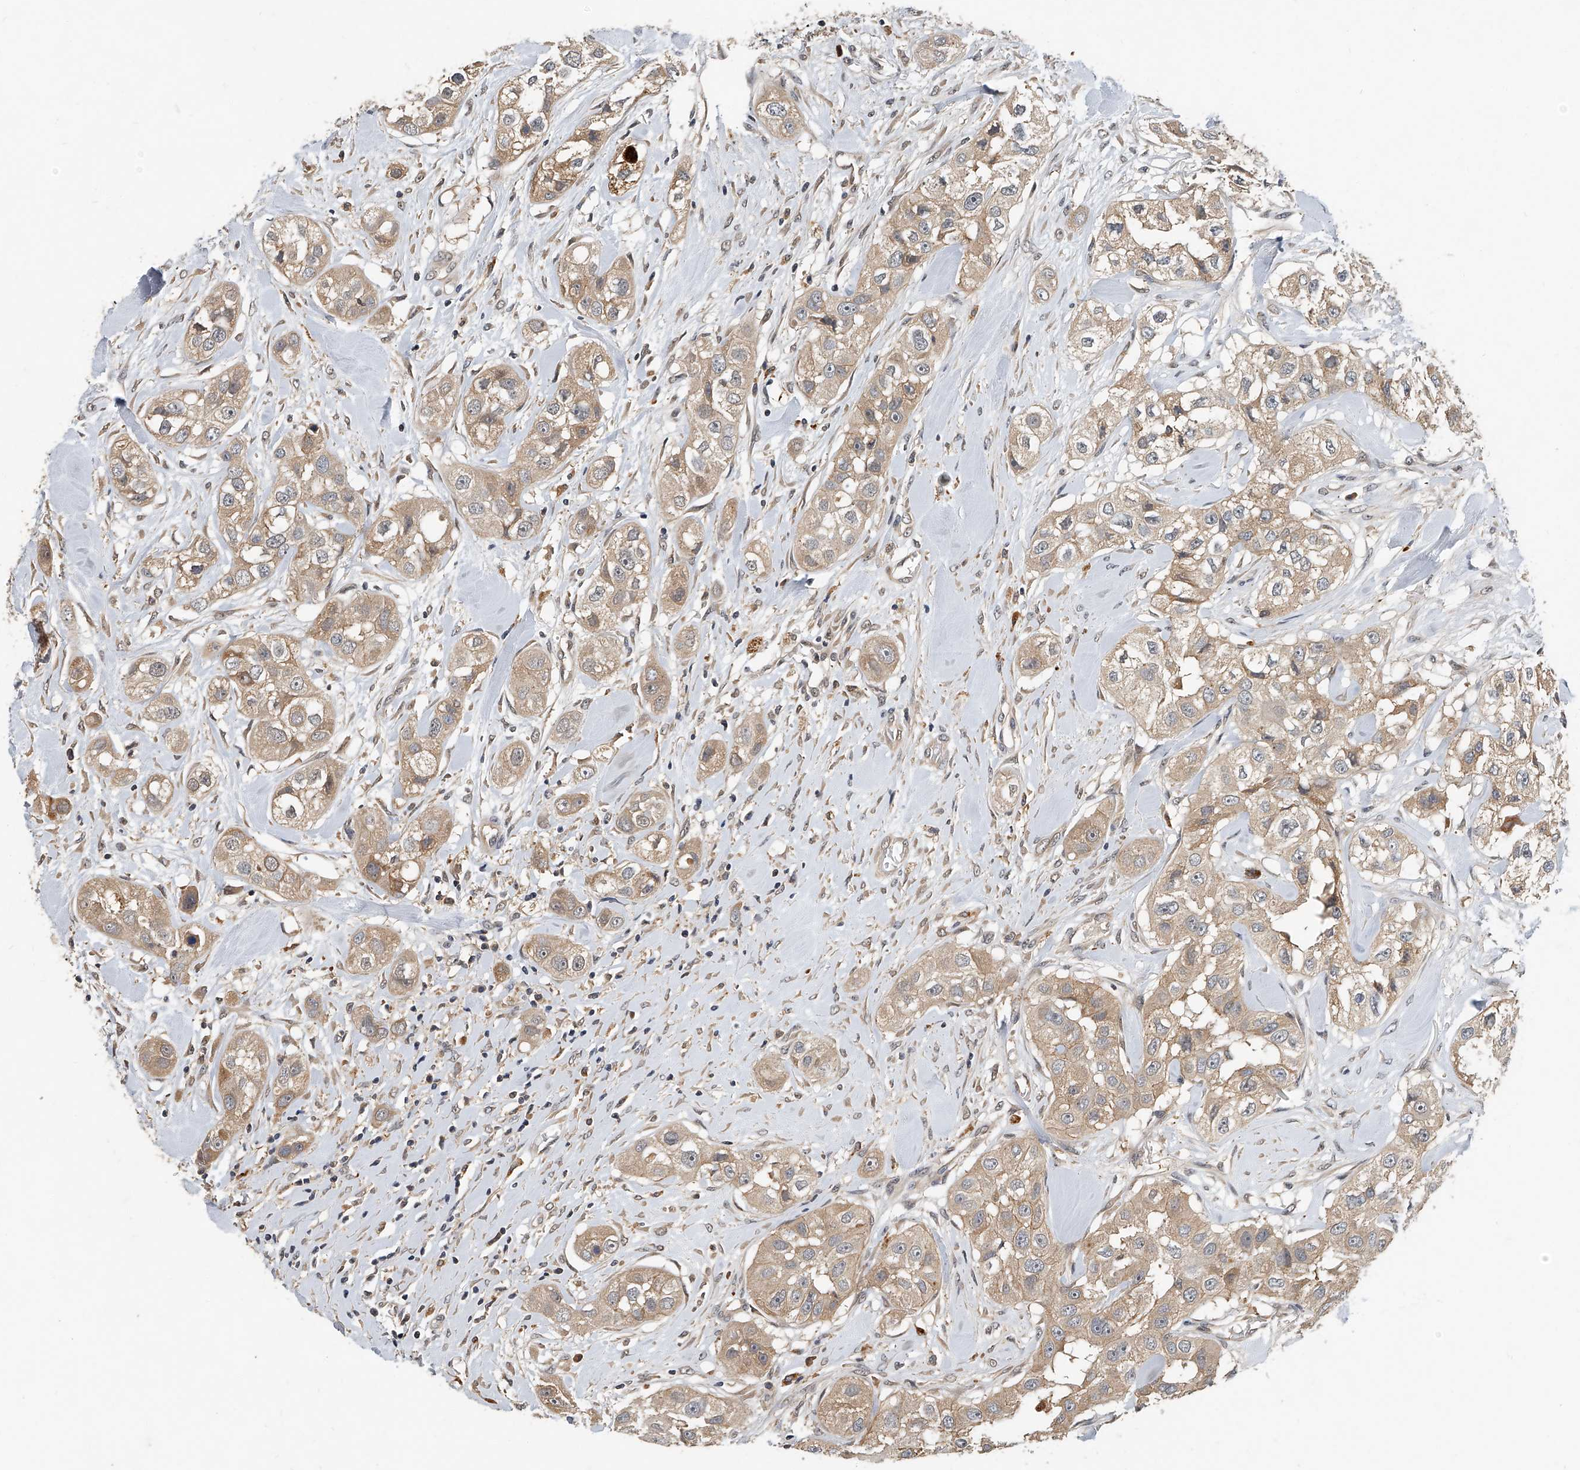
{"staining": {"intensity": "weak", "quantity": ">75%", "location": "cytoplasmic/membranous"}, "tissue": "head and neck cancer", "cell_type": "Tumor cells", "image_type": "cancer", "snomed": [{"axis": "morphology", "description": "Normal tissue, NOS"}, {"axis": "morphology", "description": "Squamous cell carcinoma, NOS"}, {"axis": "topography", "description": "Skeletal muscle"}, {"axis": "topography", "description": "Head-Neck"}], "caption": "Head and neck cancer stained for a protein (brown) reveals weak cytoplasmic/membranous positive staining in about >75% of tumor cells.", "gene": "JAG2", "patient": {"sex": "male", "age": 51}}